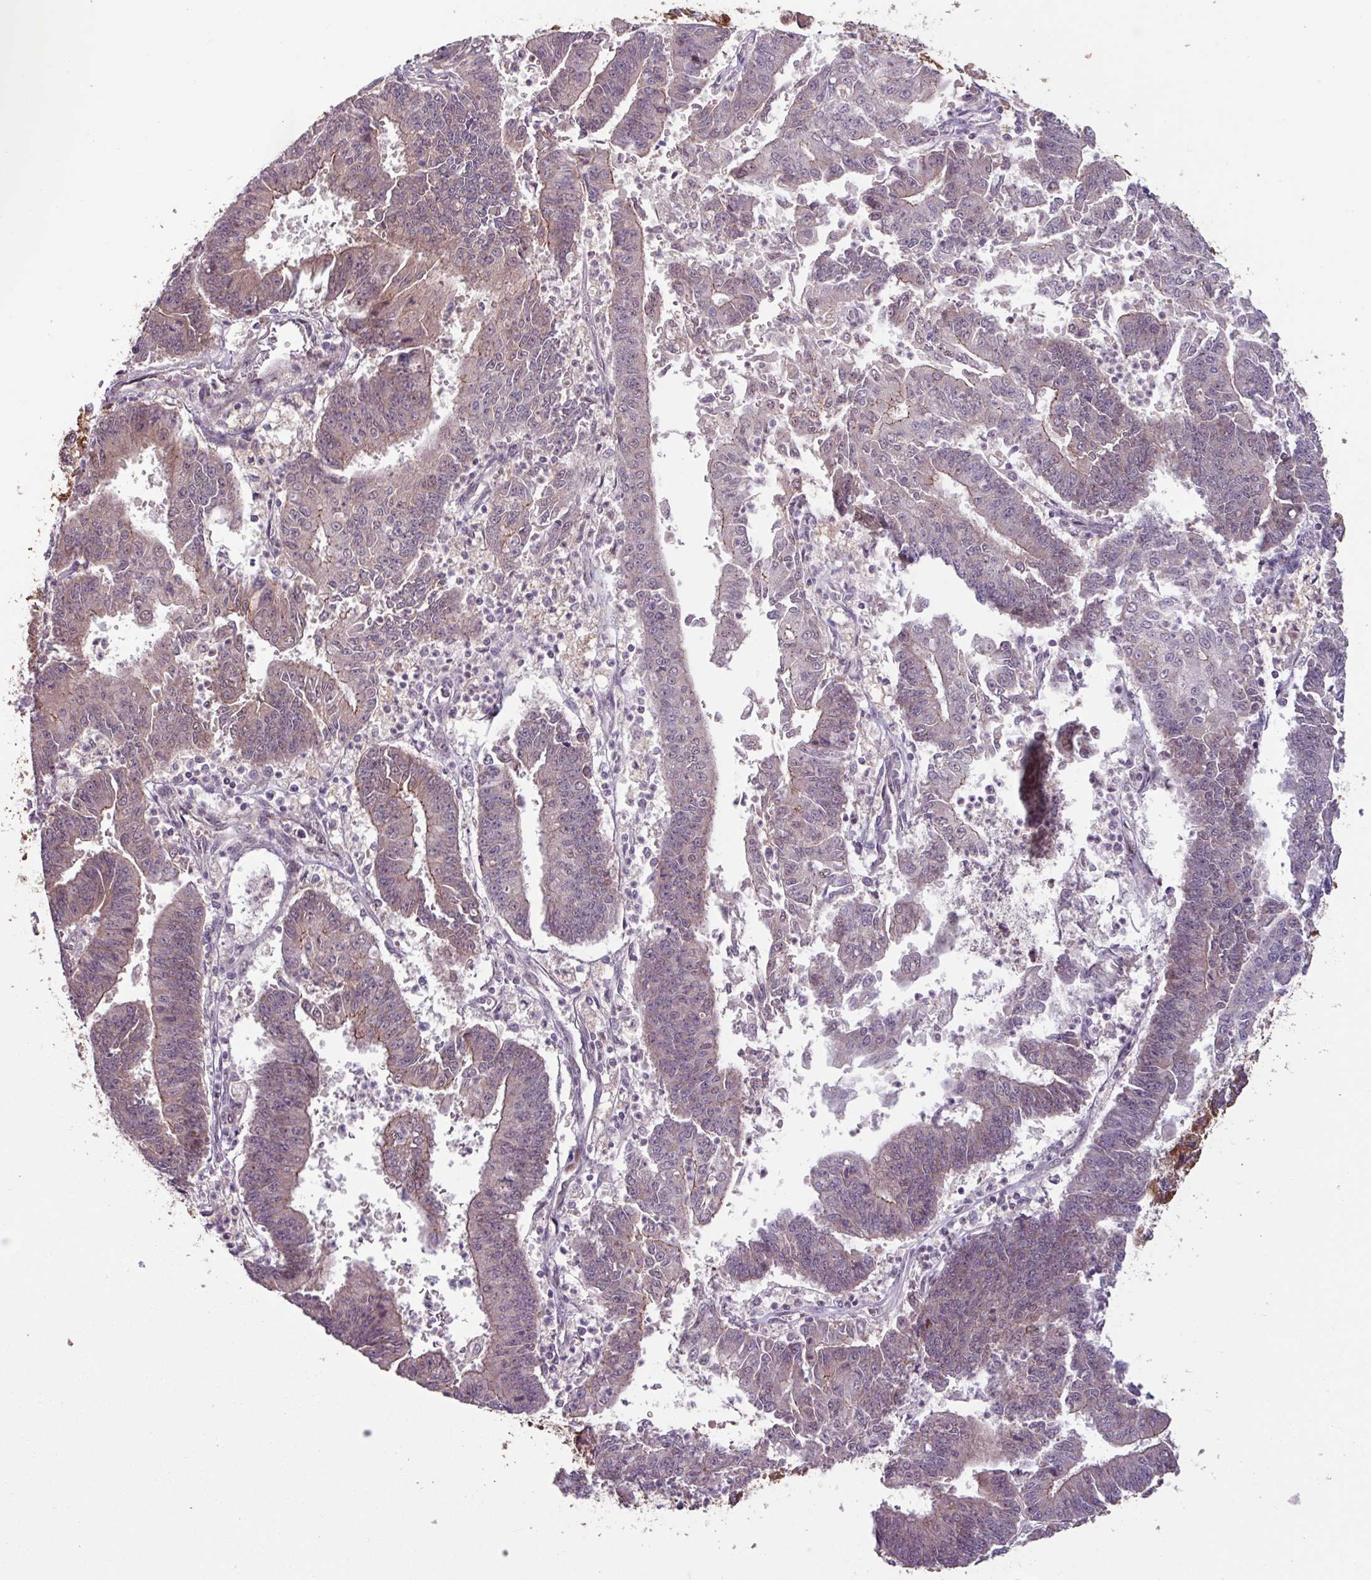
{"staining": {"intensity": "negative", "quantity": "none", "location": "none"}, "tissue": "endometrial cancer", "cell_type": "Tumor cells", "image_type": "cancer", "snomed": [{"axis": "morphology", "description": "Adenocarcinoma, NOS"}, {"axis": "topography", "description": "Endometrium"}], "caption": "High power microscopy histopathology image of an immunohistochemistry (IHC) photomicrograph of endometrial adenocarcinoma, revealing no significant staining in tumor cells.", "gene": "TMEM88", "patient": {"sex": "female", "age": 73}}